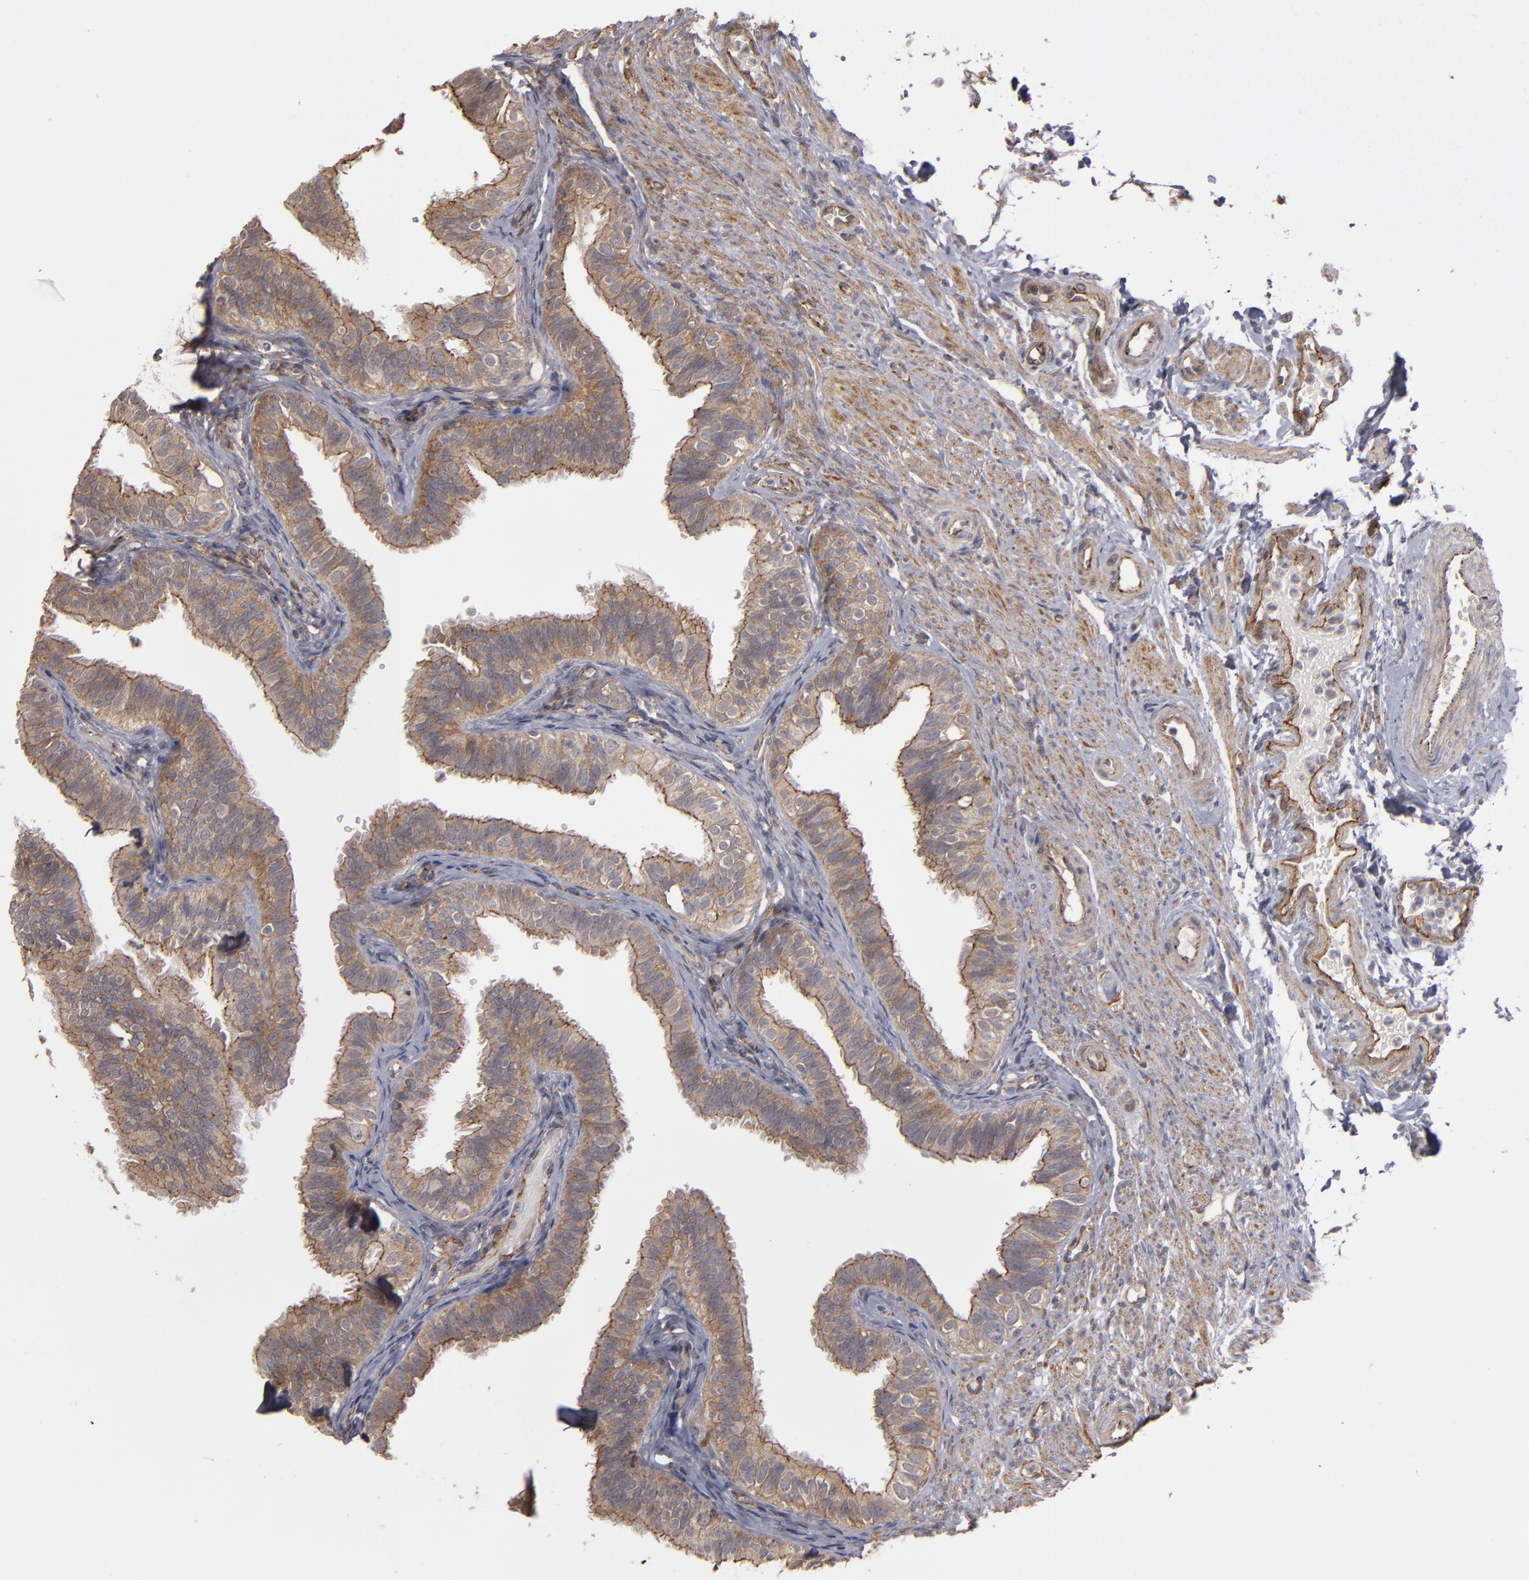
{"staining": {"intensity": "moderate", "quantity": ">75%", "location": "cytoplasmic/membranous"}, "tissue": "fallopian tube", "cell_type": "Glandular cells", "image_type": "normal", "snomed": [{"axis": "morphology", "description": "Normal tissue, NOS"}, {"axis": "morphology", "description": "Dermoid, NOS"}, {"axis": "topography", "description": "Fallopian tube"}], "caption": "The micrograph reveals staining of benign fallopian tube, revealing moderate cytoplasmic/membranous protein positivity (brown color) within glandular cells.", "gene": "TJP1", "patient": {"sex": "female", "age": 33}}